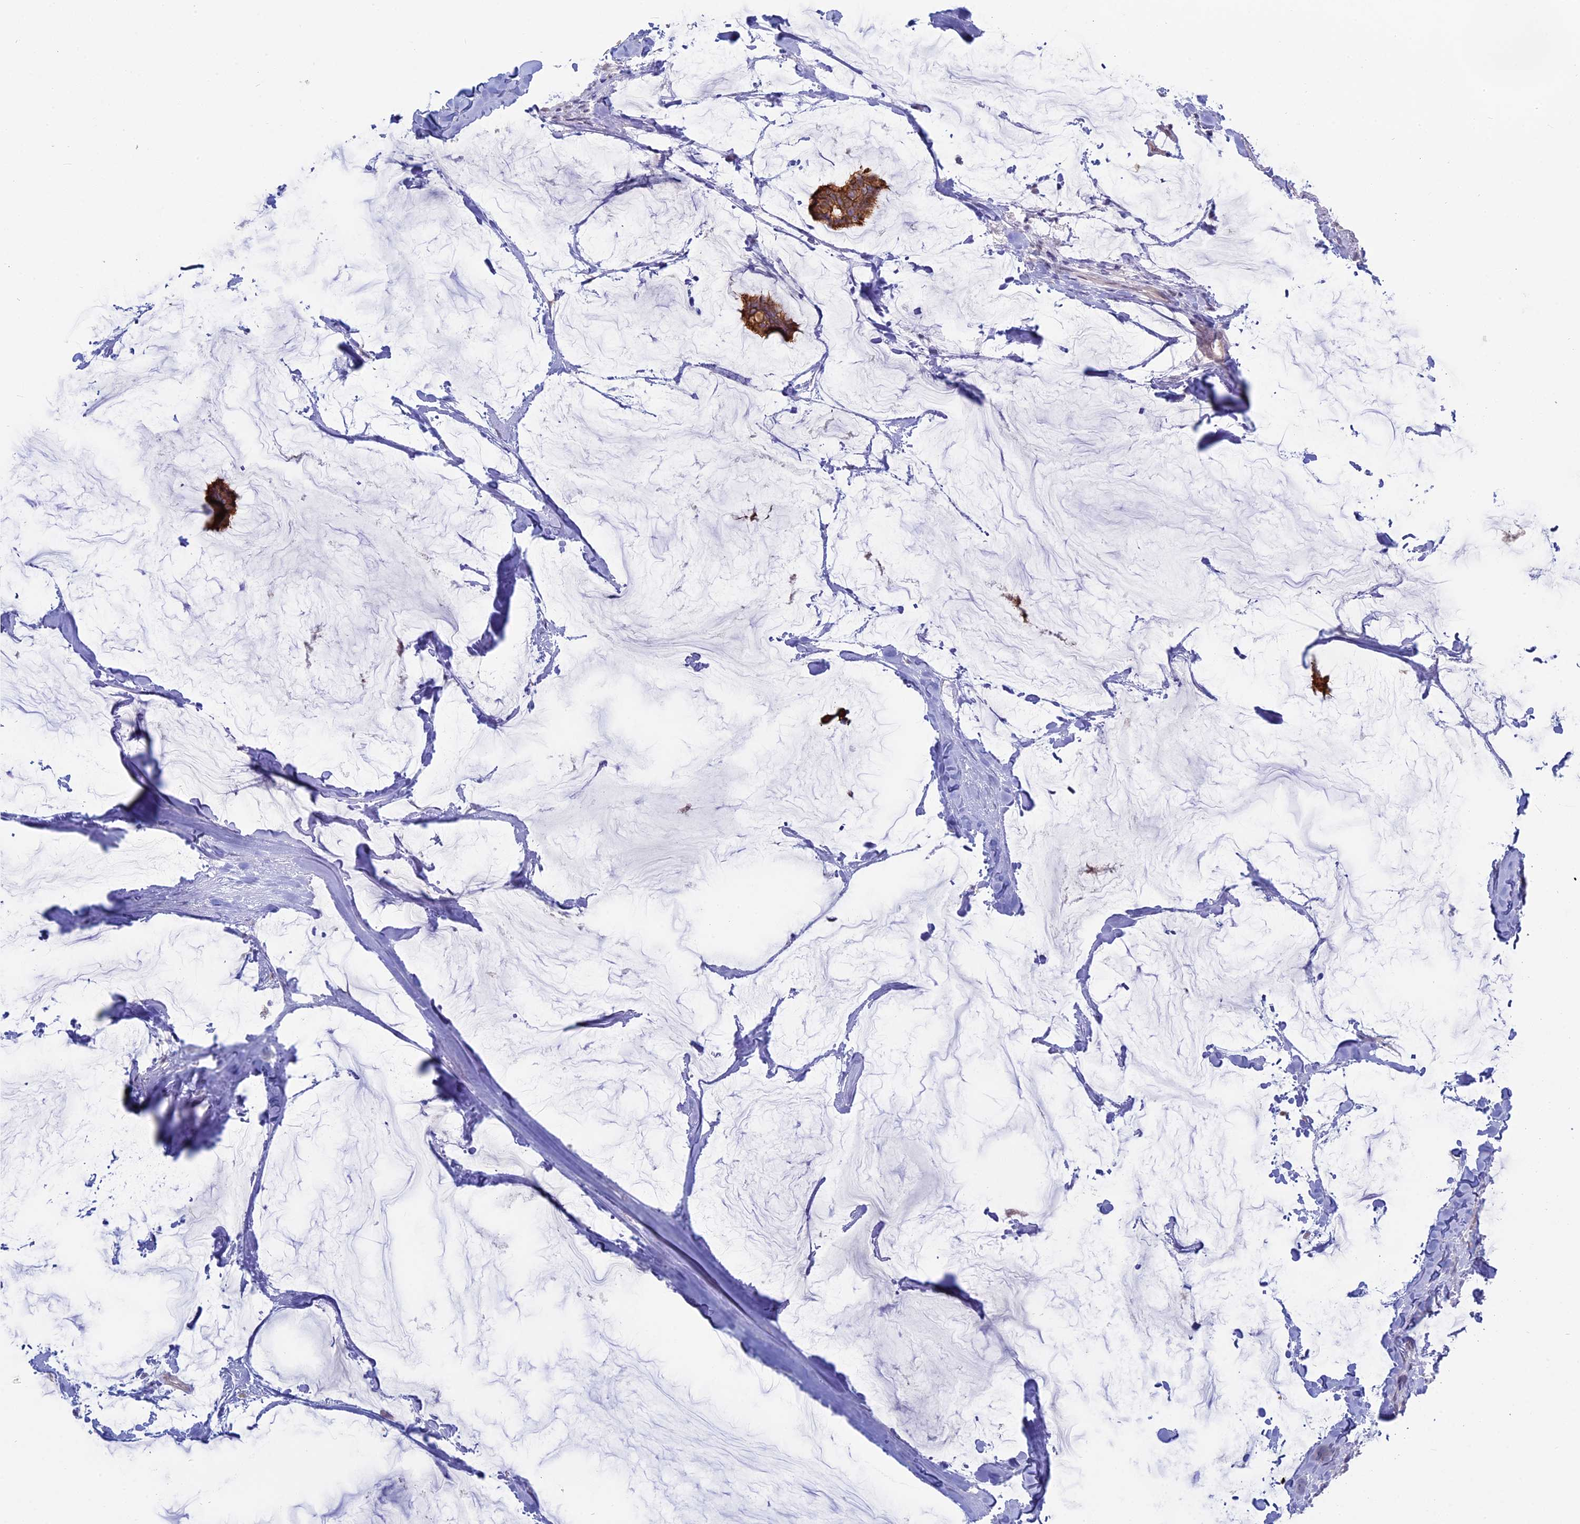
{"staining": {"intensity": "strong", "quantity": ">75%", "location": "cytoplasmic/membranous"}, "tissue": "breast cancer", "cell_type": "Tumor cells", "image_type": "cancer", "snomed": [{"axis": "morphology", "description": "Duct carcinoma"}, {"axis": "topography", "description": "Breast"}], "caption": "Breast invasive ductal carcinoma stained with DAB immunohistochemistry reveals high levels of strong cytoplasmic/membranous positivity in approximately >75% of tumor cells.", "gene": "MYO5B", "patient": {"sex": "female", "age": 93}}